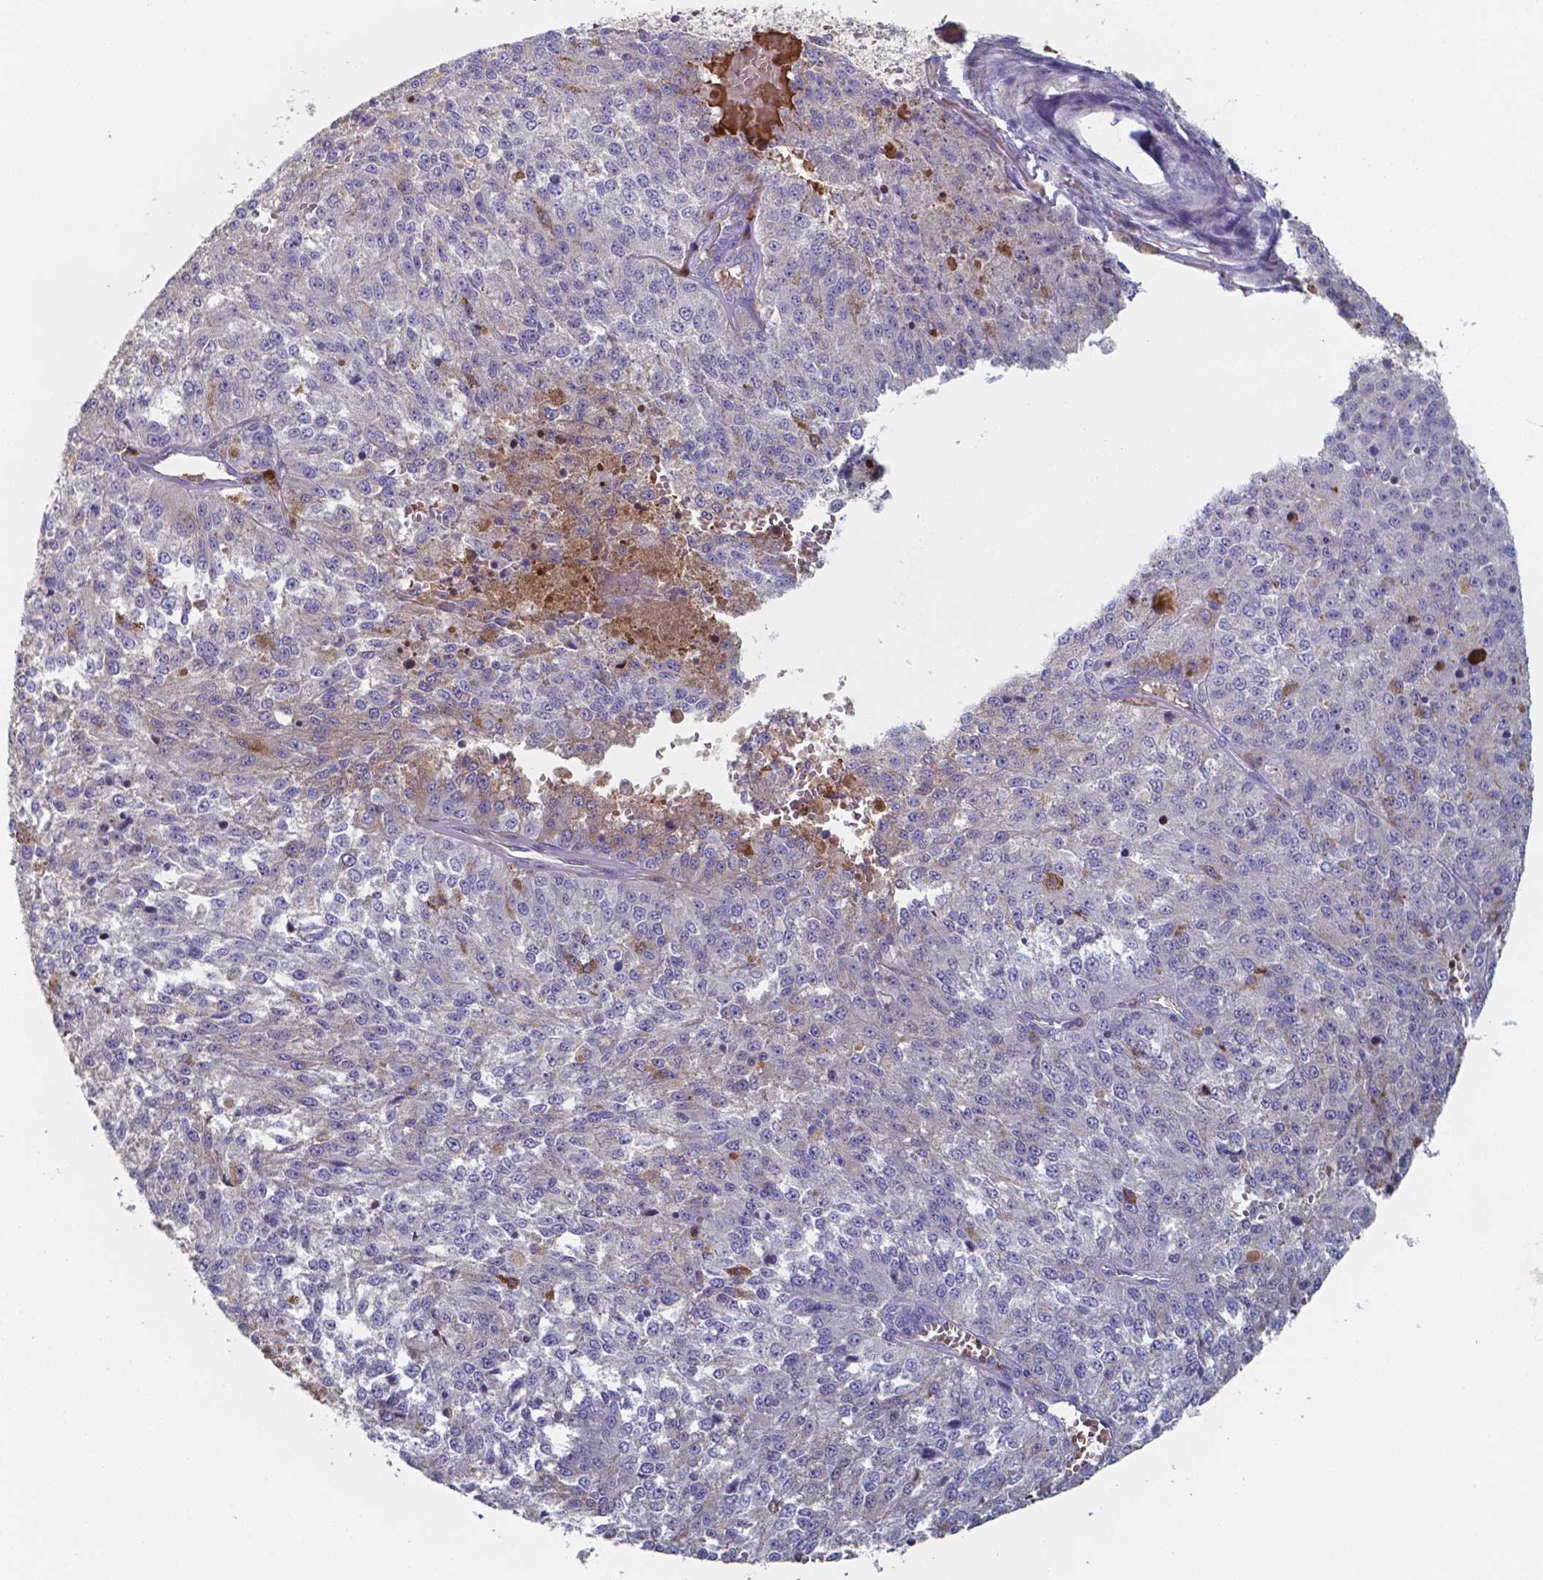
{"staining": {"intensity": "negative", "quantity": "none", "location": "none"}, "tissue": "melanoma", "cell_type": "Tumor cells", "image_type": "cancer", "snomed": [{"axis": "morphology", "description": "Malignant melanoma, Metastatic site"}, {"axis": "topography", "description": "Lymph node"}], "caption": "There is no significant positivity in tumor cells of malignant melanoma (metastatic site).", "gene": "BTBD17", "patient": {"sex": "female", "age": 64}}